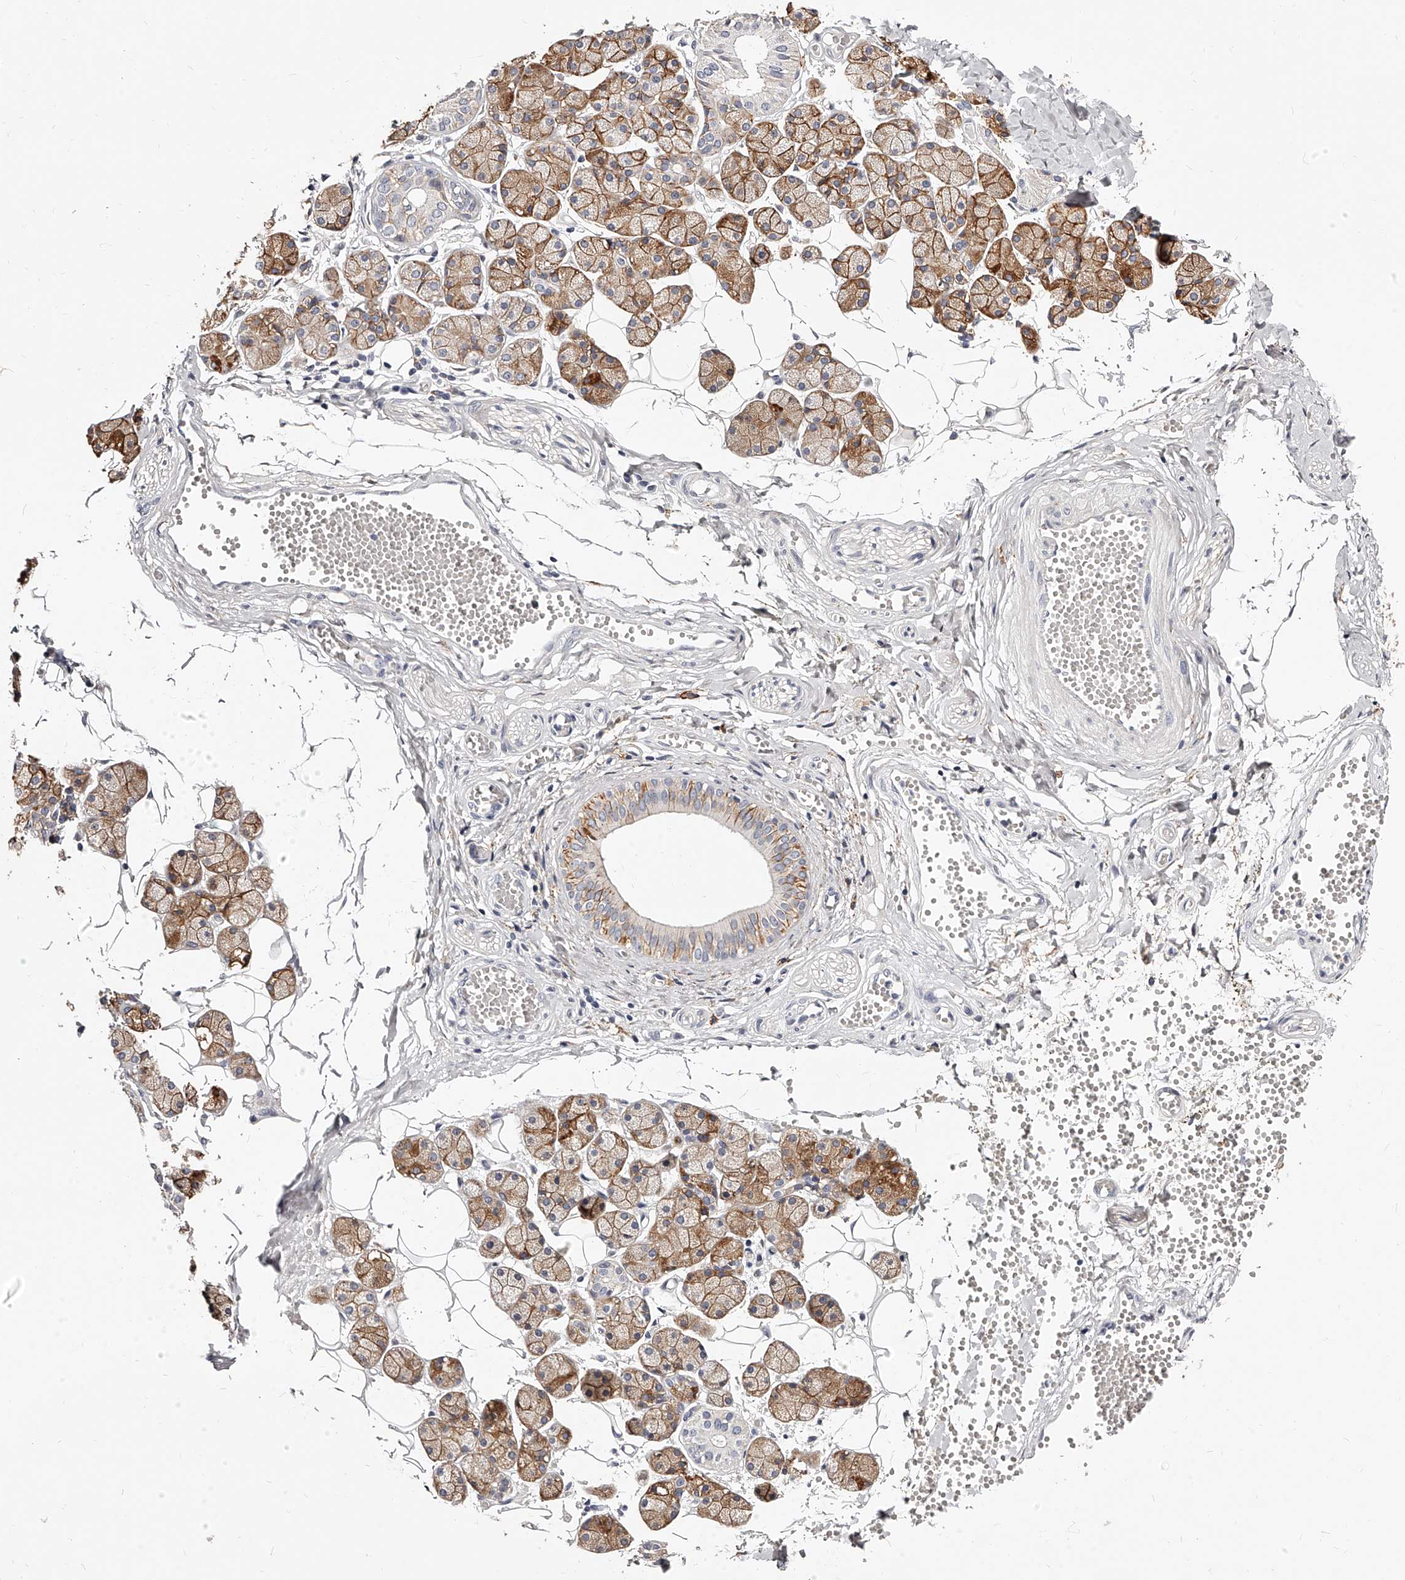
{"staining": {"intensity": "moderate", "quantity": "25%-75%", "location": "cytoplasmic/membranous"}, "tissue": "salivary gland", "cell_type": "Glandular cells", "image_type": "normal", "snomed": [{"axis": "morphology", "description": "Normal tissue, NOS"}, {"axis": "topography", "description": "Salivary gland"}], "caption": "This is an image of immunohistochemistry (IHC) staining of normal salivary gland, which shows moderate expression in the cytoplasmic/membranous of glandular cells.", "gene": "CD82", "patient": {"sex": "female", "age": 33}}